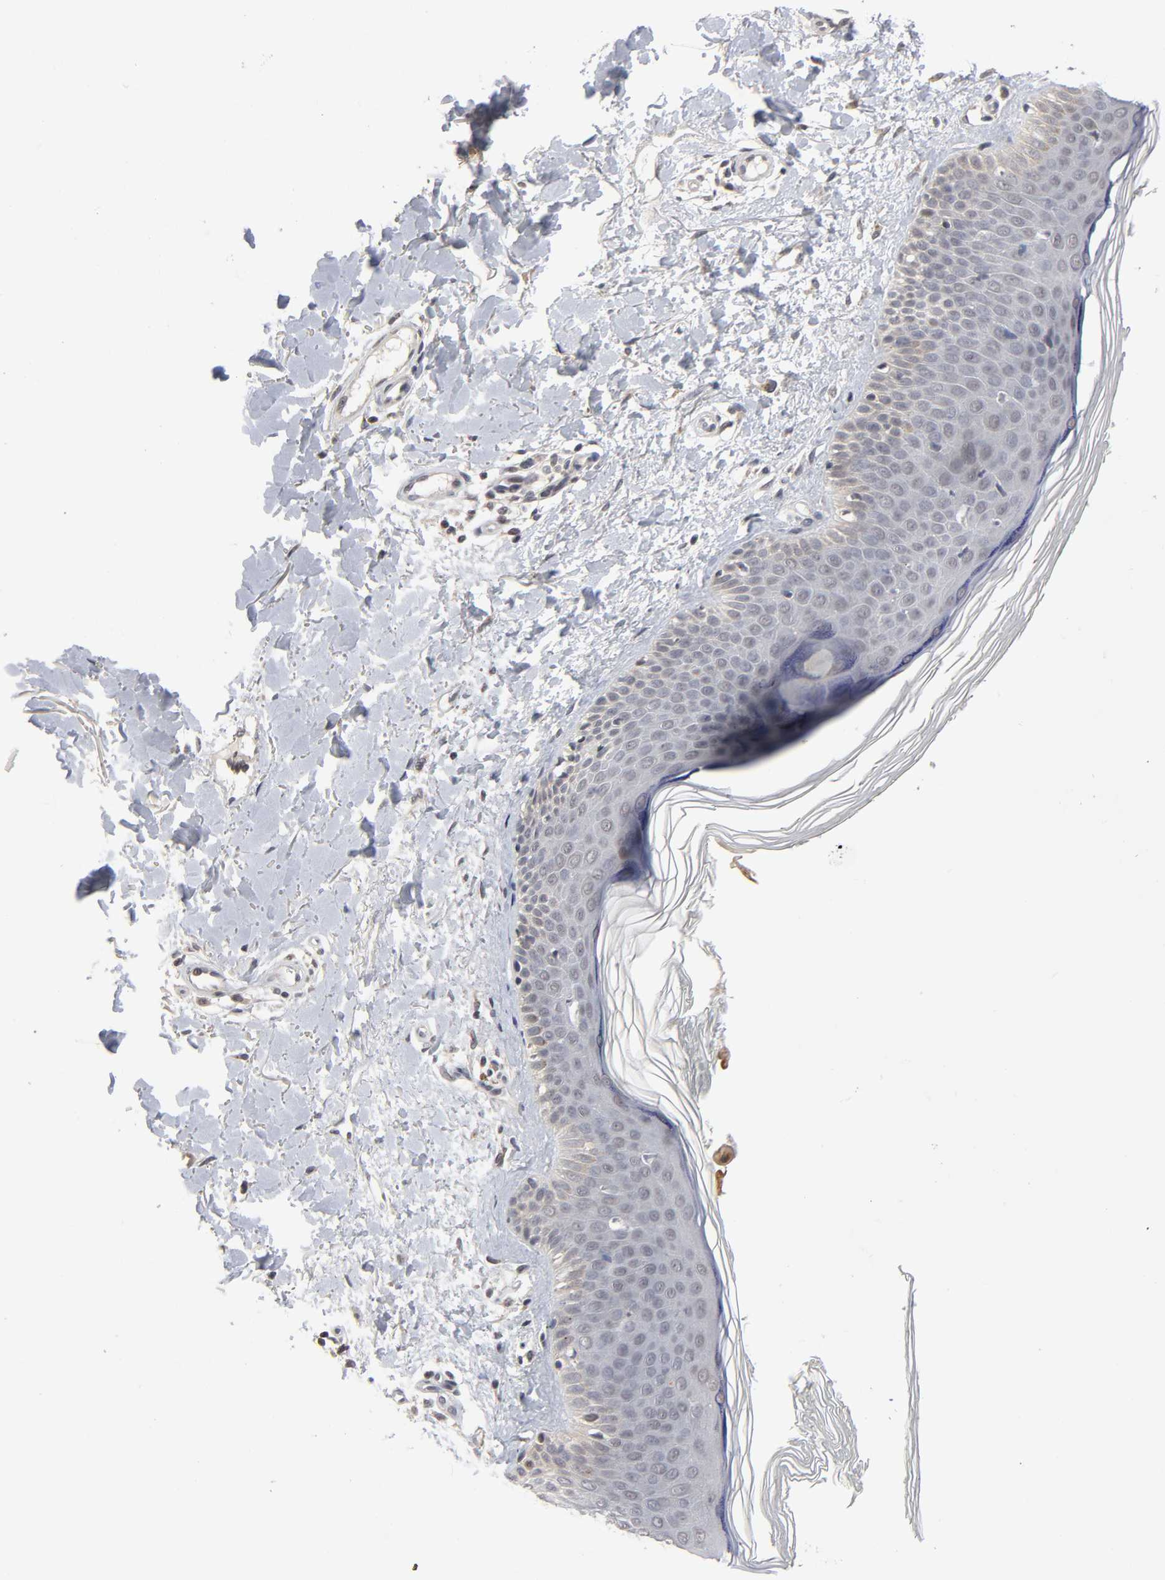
{"staining": {"intensity": "weak", "quantity": ">75%", "location": "cytoplasmic/membranous"}, "tissue": "skin", "cell_type": "Fibroblasts", "image_type": "normal", "snomed": [{"axis": "morphology", "description": "Normal tissue, NOS"}, {"axis": "topography", "description": "Skin"}], "caption": "Protein staining displays weak cytoplasmic/membranous expression in about >75% of fibroblasts in normal skin.", "gene": "AUH", "patient": {"sex": "female", "age": 56}}